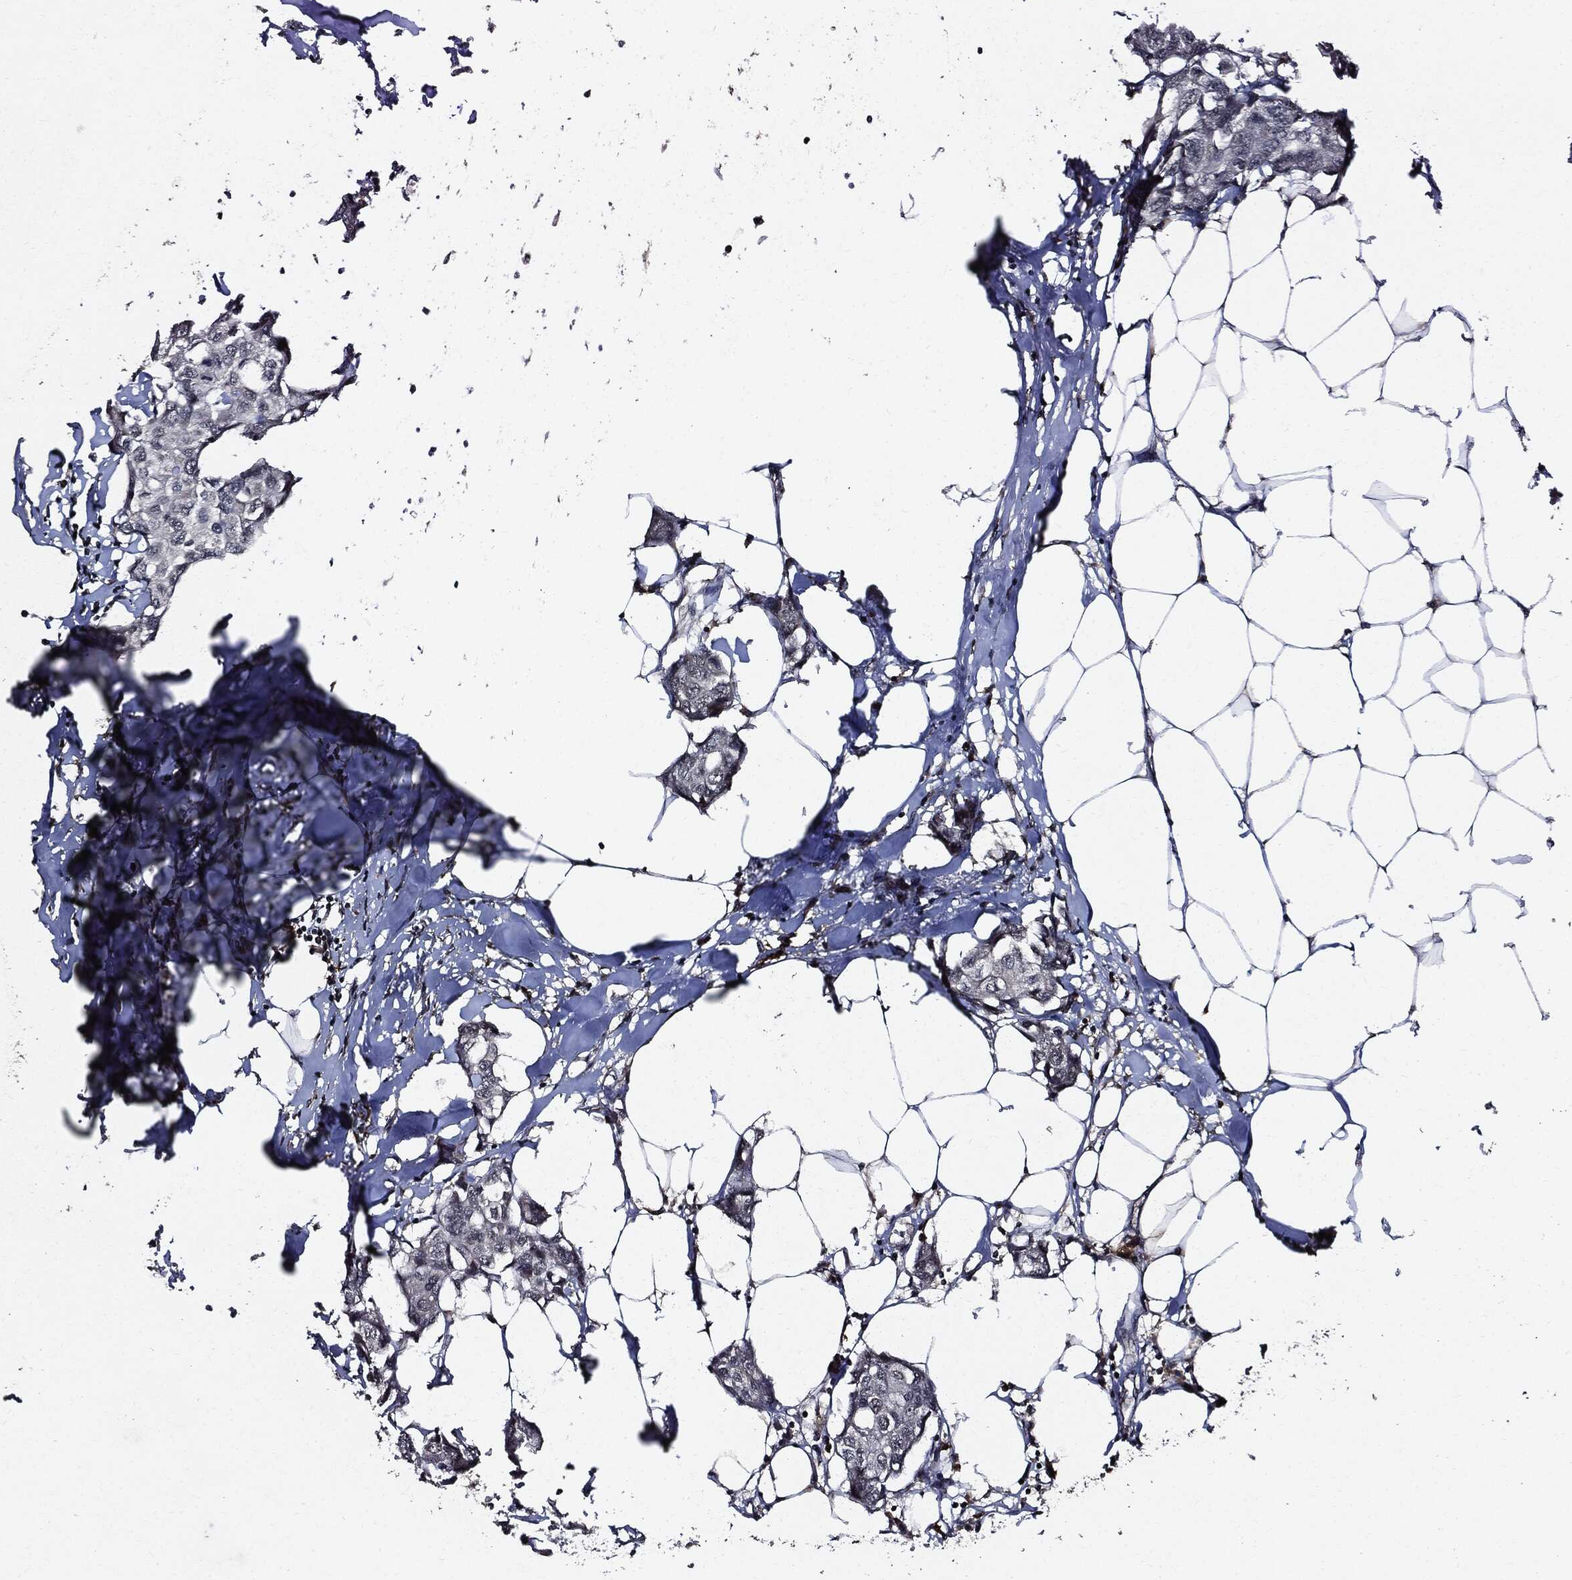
{"staining": {"intensity": "negative", "quantity": "none", "location": "none"}, "tissue": "breast cancer", "cell_type": "Tumor cells", "image_type": "cancer", "snomed": [{"axis": "morphology", "description": "Duct carcinoma"}, {"axis": "topography", "description": "Breast"}], "caption": "Human intraductal carcinoma (breast) stained for a protein using immunohistochemistry (IHC) demonstrates no expression in tumor cells.", "gene": "SUGT1", "patient": {"sex": "female", "age": 80}}